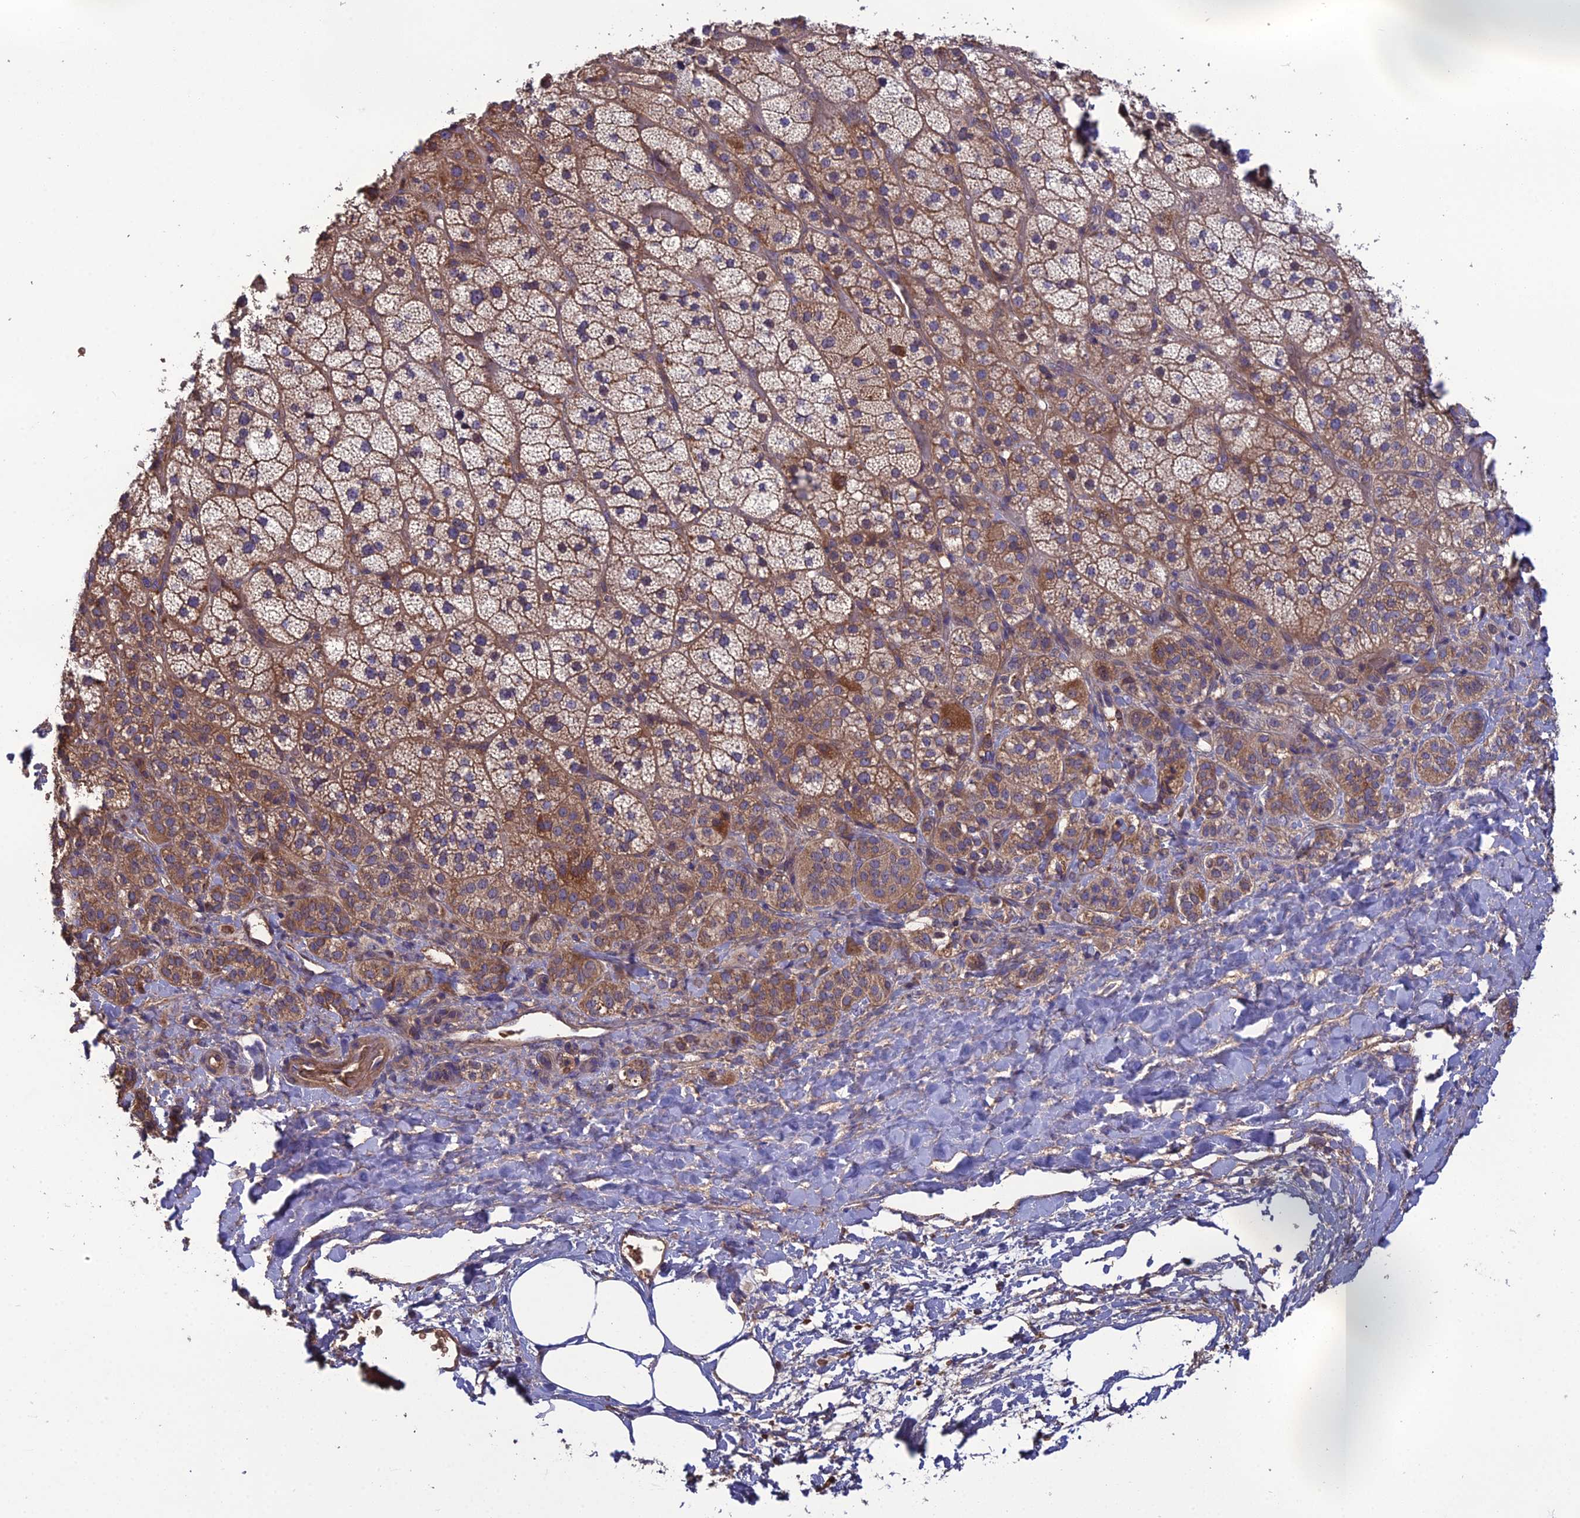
{"staining": {"intensity": "moderate", "quantity": ">75%", "location": "cytoplasmic/membranous"}, "tissue": "adrenal gland", "cell_type": "Glandular cells", "image_type": "normal", "snomed": [{"axis": "morphology", "description": "Normal tissue, NOS"}, {"axis": "topography", "description": "Adrenal gland"}], "caption": "Unremarkable adrenal gland reveals moderate cytoplasmic/membranous staining in approximately >75% of glandular cells, visualized by immunohistochemistry.", "gene": "GALR2", "patient": {"sex": "male", "age": 57}}